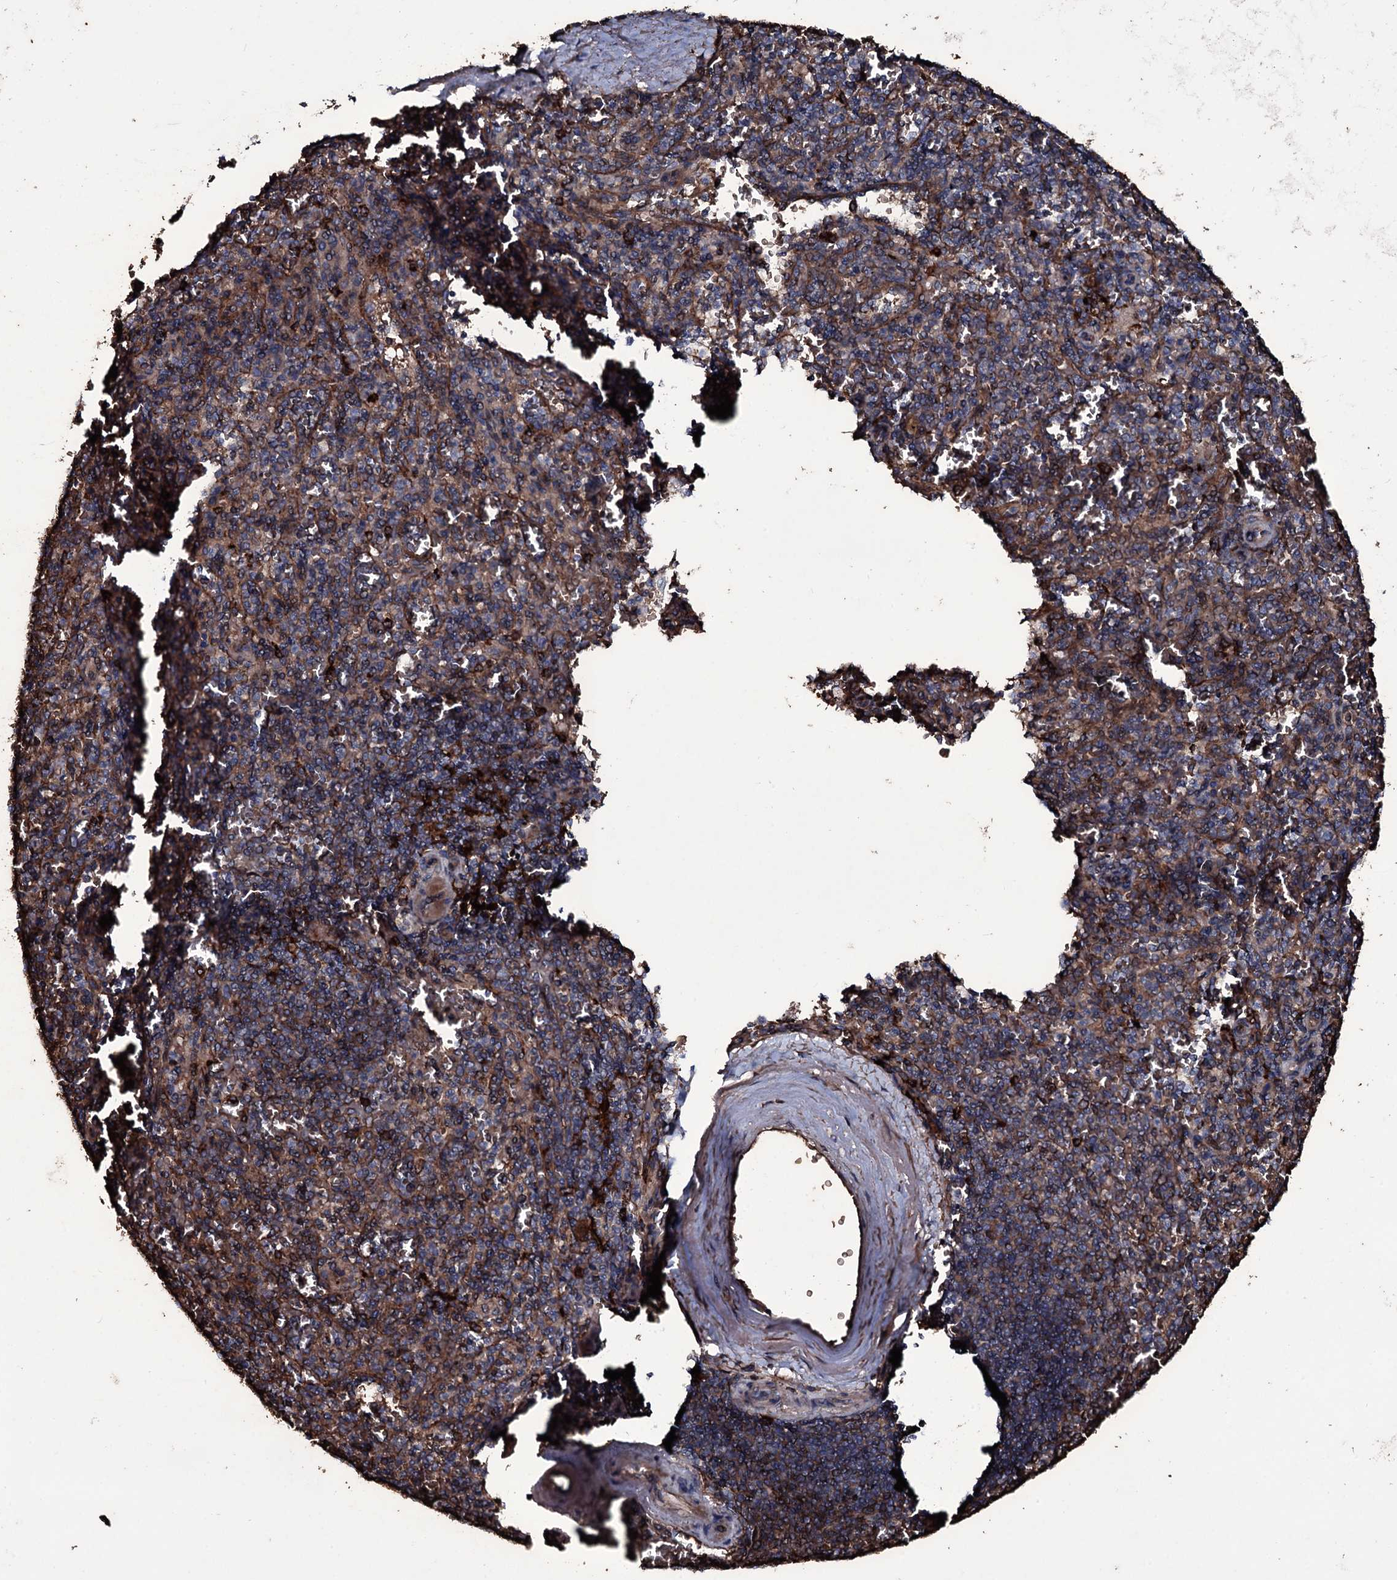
{"staining": {"intensity": "weak", "quantity": "<25%", "location": "cytoplasmic/membranous"}, "tissue": "spleen", "cell_type": "Cells in red pulp", "image_type": "normal", "snomed": [{"axis": "morphology", "description": "Normal tissue, NOS"}, {"axis": "topography", "description": "Spleen"}], "caption": "Spleen was stained to show a protein in brown. There is no significant positivity in cells in red pulp. (Brightfield microscopy of DAB (3,3'-diaminobenzidine) immunohistochemistry (IHC) at high magnification).", "gene": "ZSWIM8", "patient": {"sex": "male", "age": 82}}